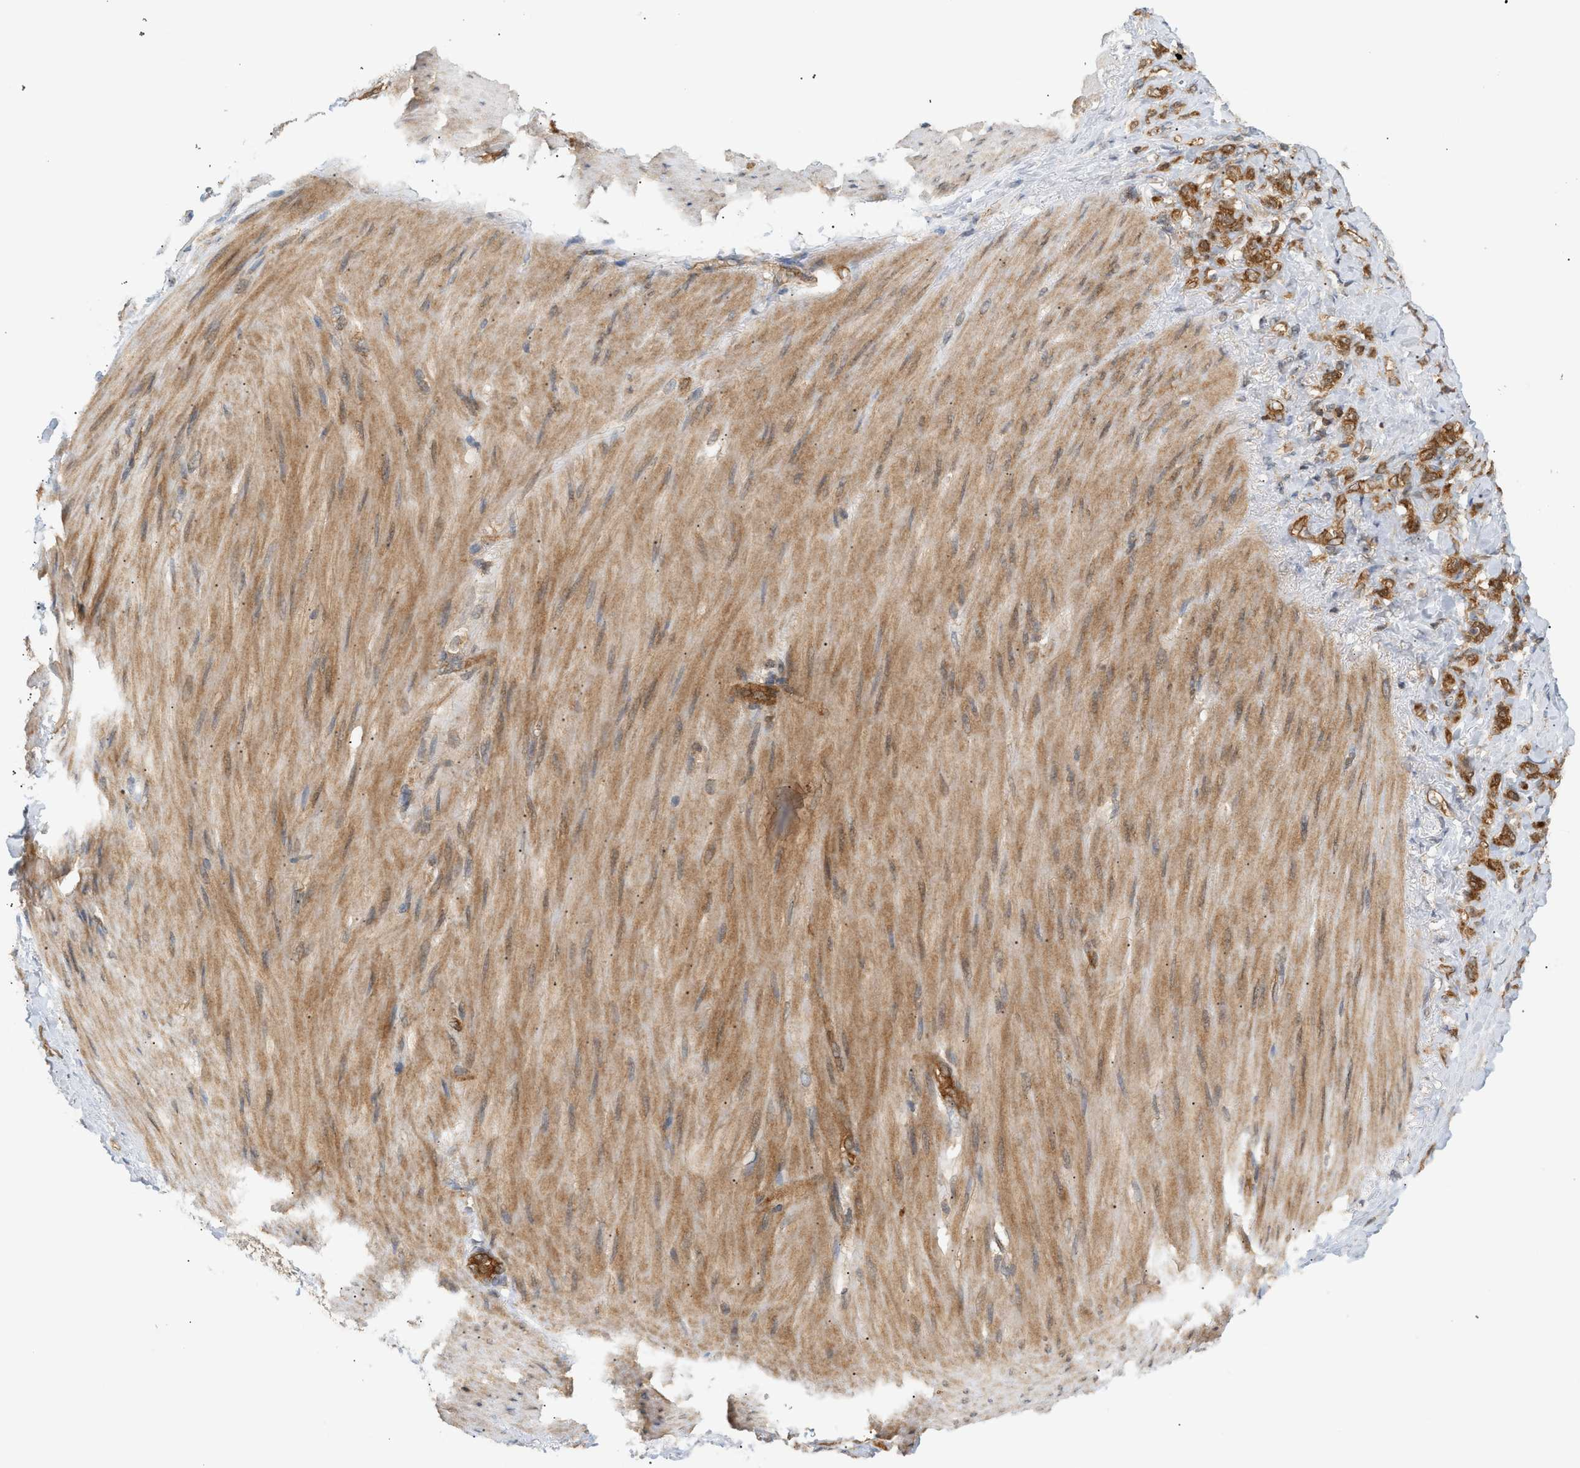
{"staining": {"intensity": "strong", "quantity": ">75%", "location": "cytoplasmic/membranous"}, "tissue": "stomach cancer", "cell_type": "Tumor cells", "image_type": "cancer", "snomed": [{"axis": "morphology", "description": "Adenocarcinoma, NOS"}, {"axis": "topography", "description": "Stomach"}], "caption": "Immunohistochemical staining of human stomach adenocarcinoma demonstrates high levels of strong cytoplasmic/membranous expression in approximately >75% of tumor cells.", "gene": "SHC1", "patient": {"sex": "male", "age": 82}}